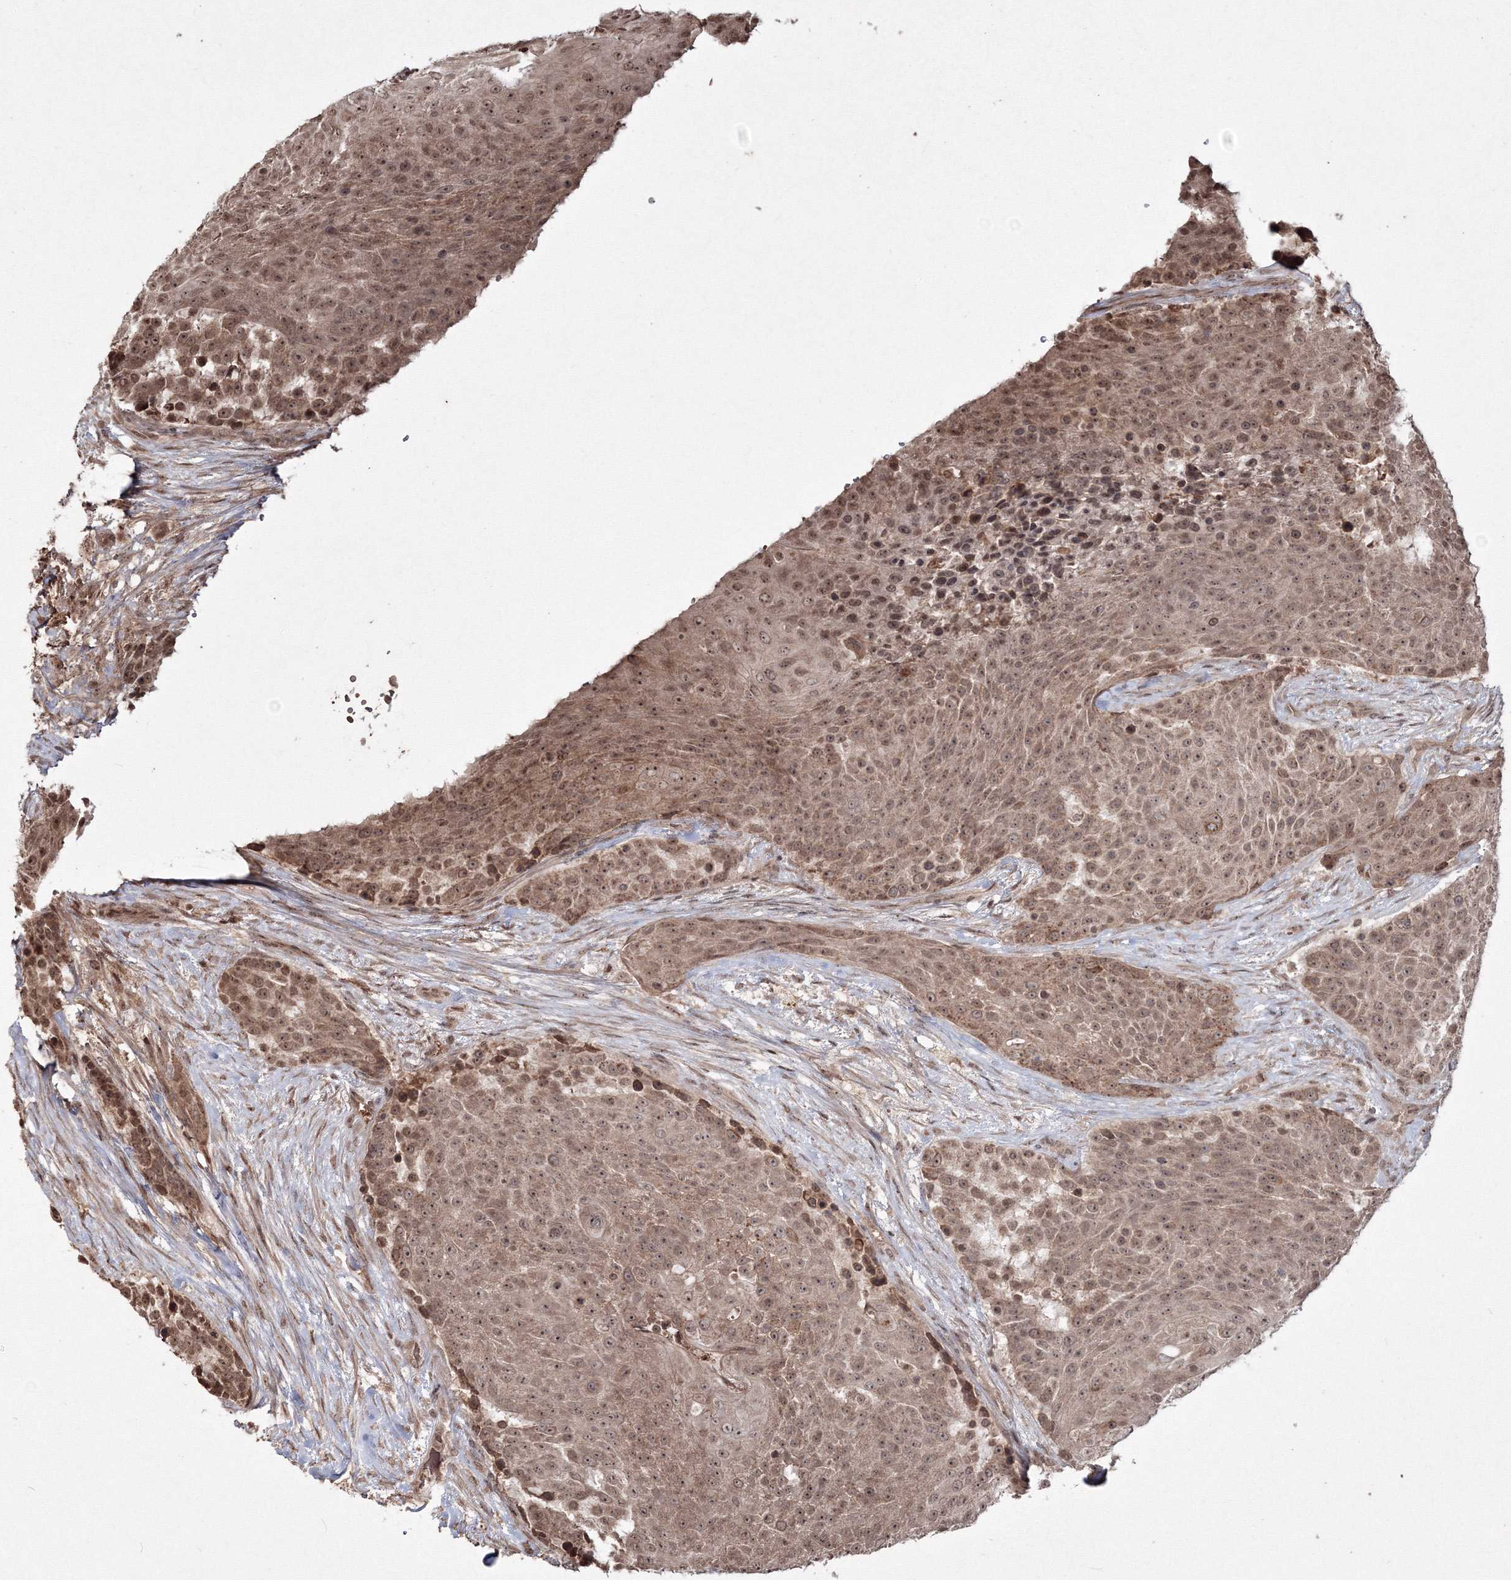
{"staining": {"intensity": "moderate", "quantity": ">75%", "location": "cytoplasmic/membranous,nuclear"}, "tissue": "urothelial cancer", "cell_type": "Tumor cells", "image_type": "cancer", "snomed": [{"axis": "morphology", "description": "Urothelial carcinoma, High grade"}, {"axis": "topography", "description": "Urinary bladder"}], "caption": "Immunohistochemistry (IHC) photomicrograph of human urothelial carcinoma (high-grade) stained for a protein (brown), which exhibits medium levels of moderate cytoplasmic/membranous and nuclear positivity in about >75% of tumor cells.", "gene": "PEX13", "patient": {"sex": "female", "age": 63}}